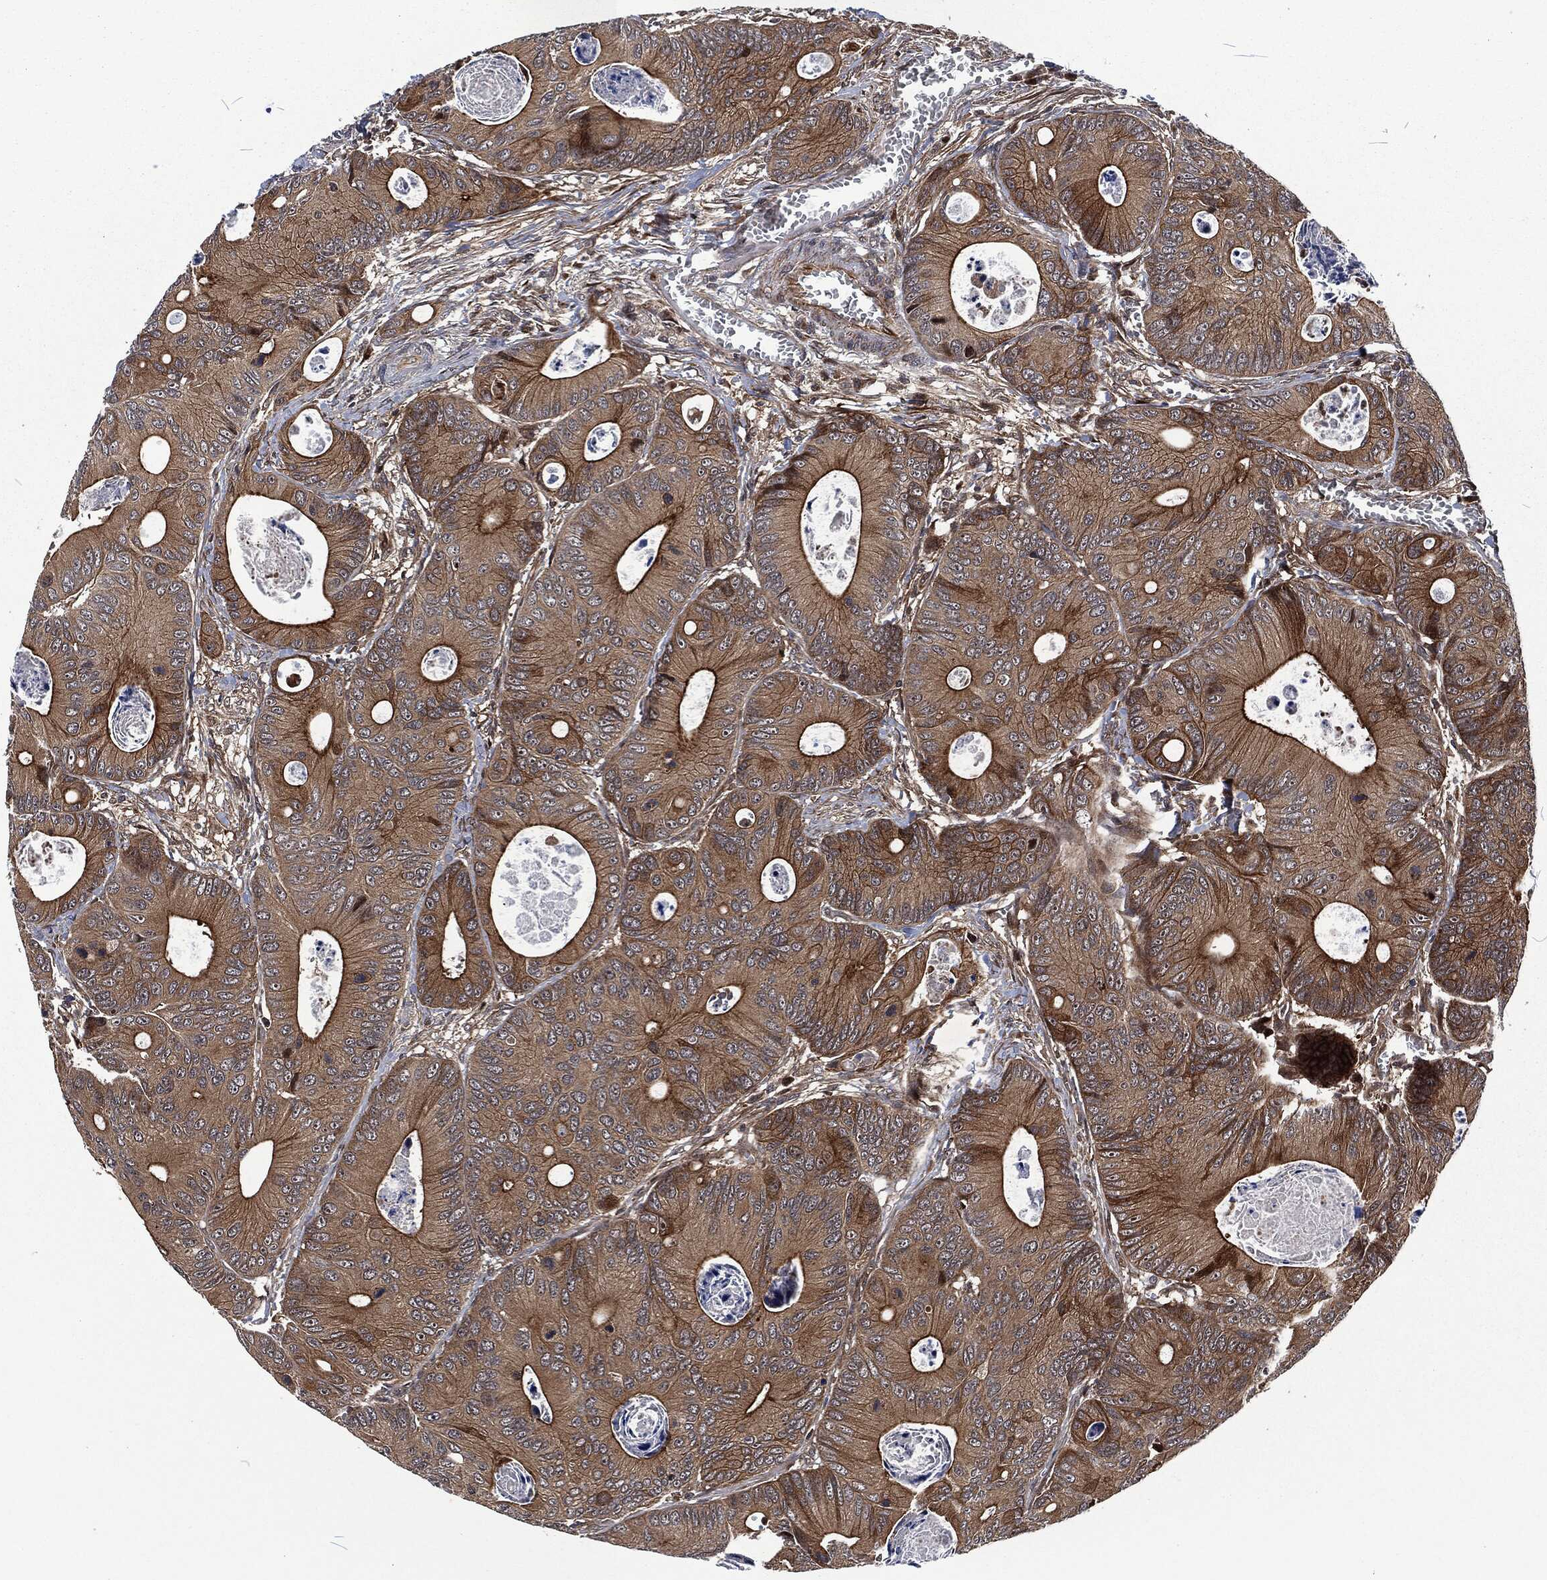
{"staining": {"intensity": "moderate", "quantity": ">75%", "location": "cytoplasmic/membranous"}, "tissue": "colorectal cancer", "cell_type": "Tumor cells", "image_type": "cancer", "snomed": [{"axis": "morphology", "description": "Adenocarcinoma, NOS"}, {"axis": "topography", "description": "Colon"}], "caption": "A high-resolution micrograph shows IHC staining of colorectal cancer, which shows moderate cytoplasmic/membranous expression in approximately >75% of tumor cells.", "gene": "CMPK2", "patient": {"sex": "female", "age": 78}}